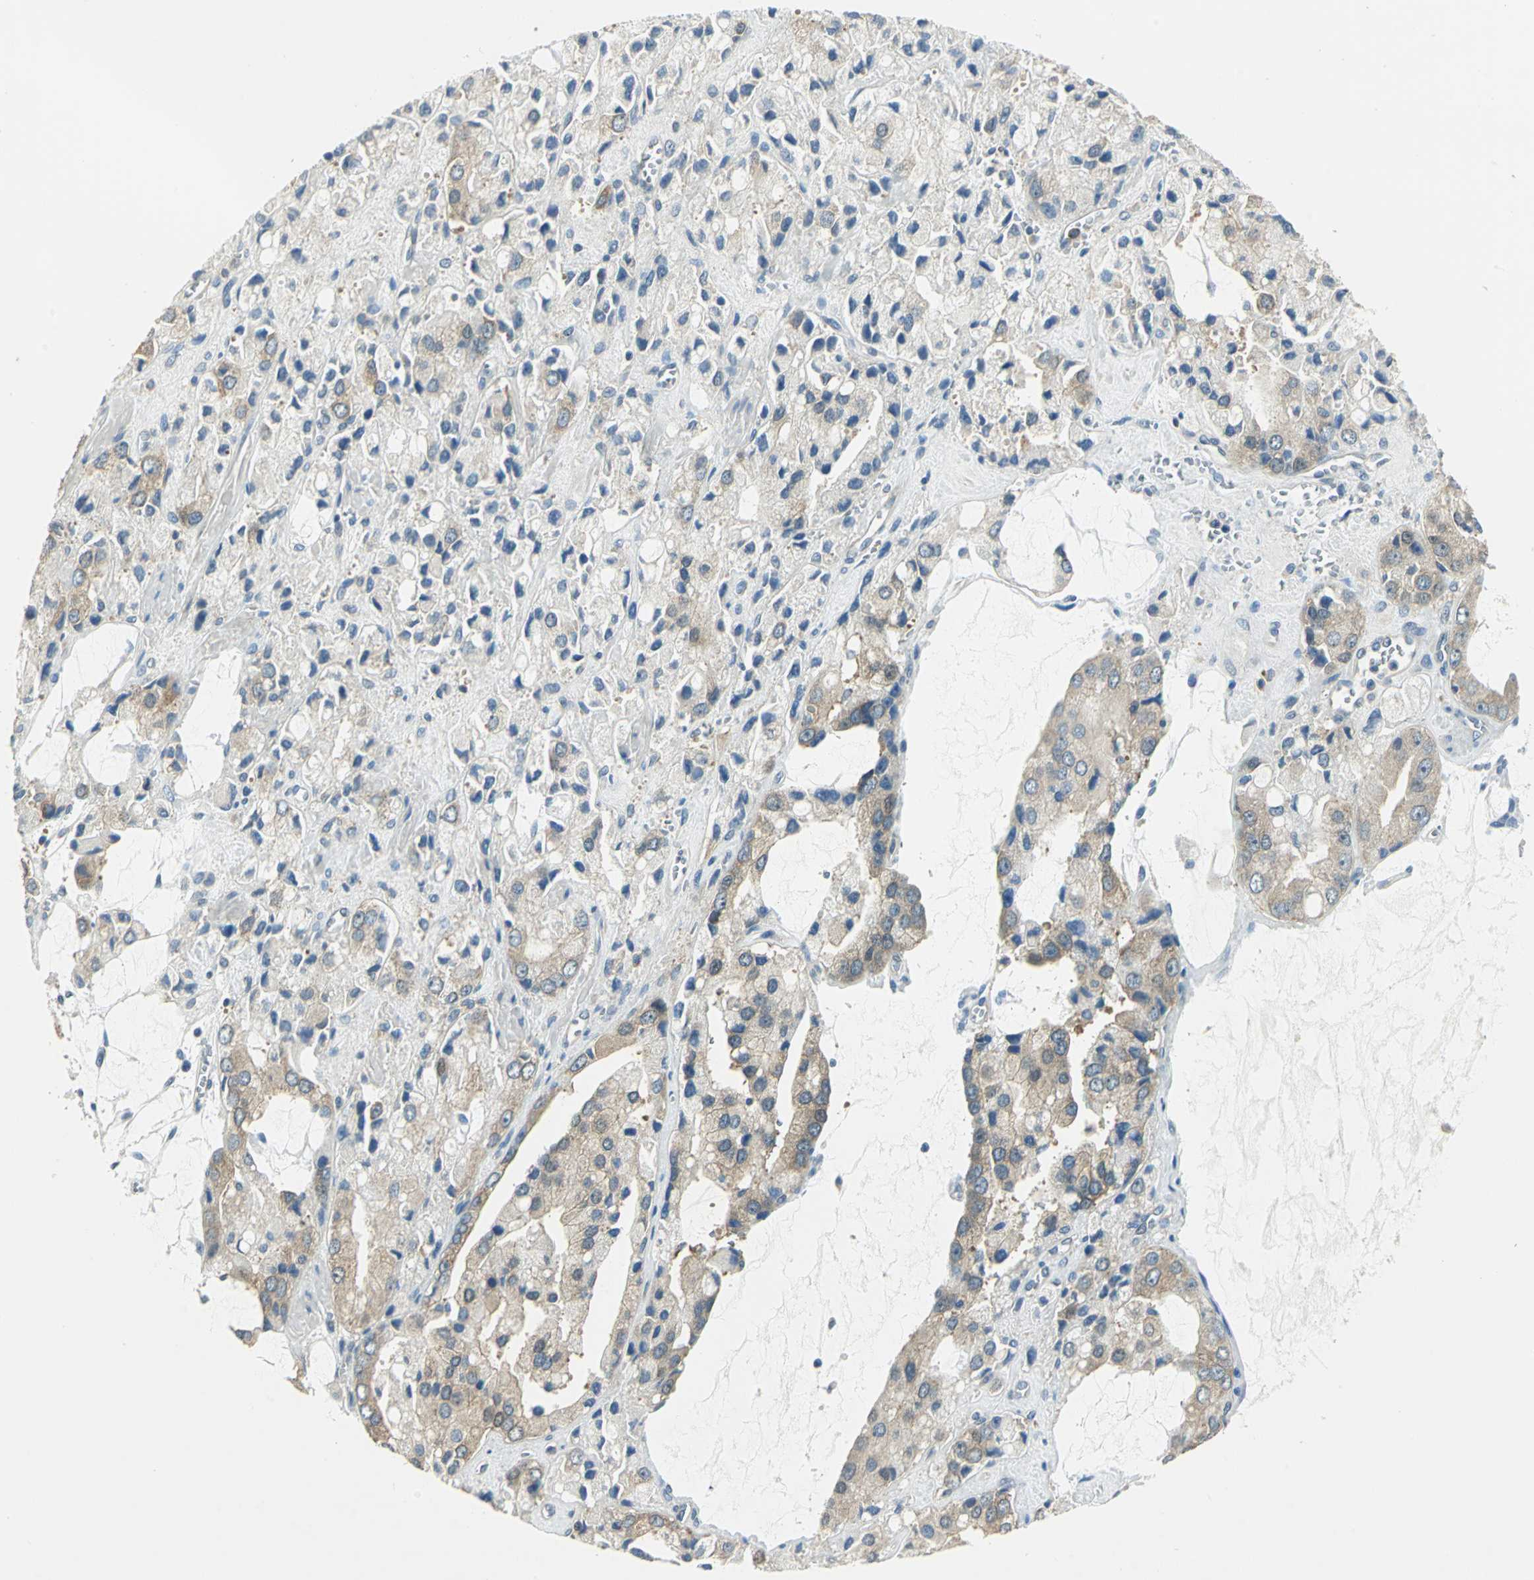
{"staining": {"intensity": "moderate", "quantity": ">75%", "location": "cytoplasmic/membranous"}, "tissue": "prostate cancer", "cell_type": "Tumor cells", "image_type": "cancer", "snomed": [{"axis": "morphology", "description": "Adenocarcinoma, High grade"}, {"axis": "topography", "description": "Prostate"}], "caption": "IHC histopathology image of neoplastic tissue: high-grade adenocarcinoma (prostate) stained using IHC reveals medium levels of moderate protein expression localized specifically in the cytoplasmic/membranous of tumor cells, appearing as a cytoplasmic/membranous brown color.", "gene": "SHC2", "patient": {"sex": "male", "age": 67}}